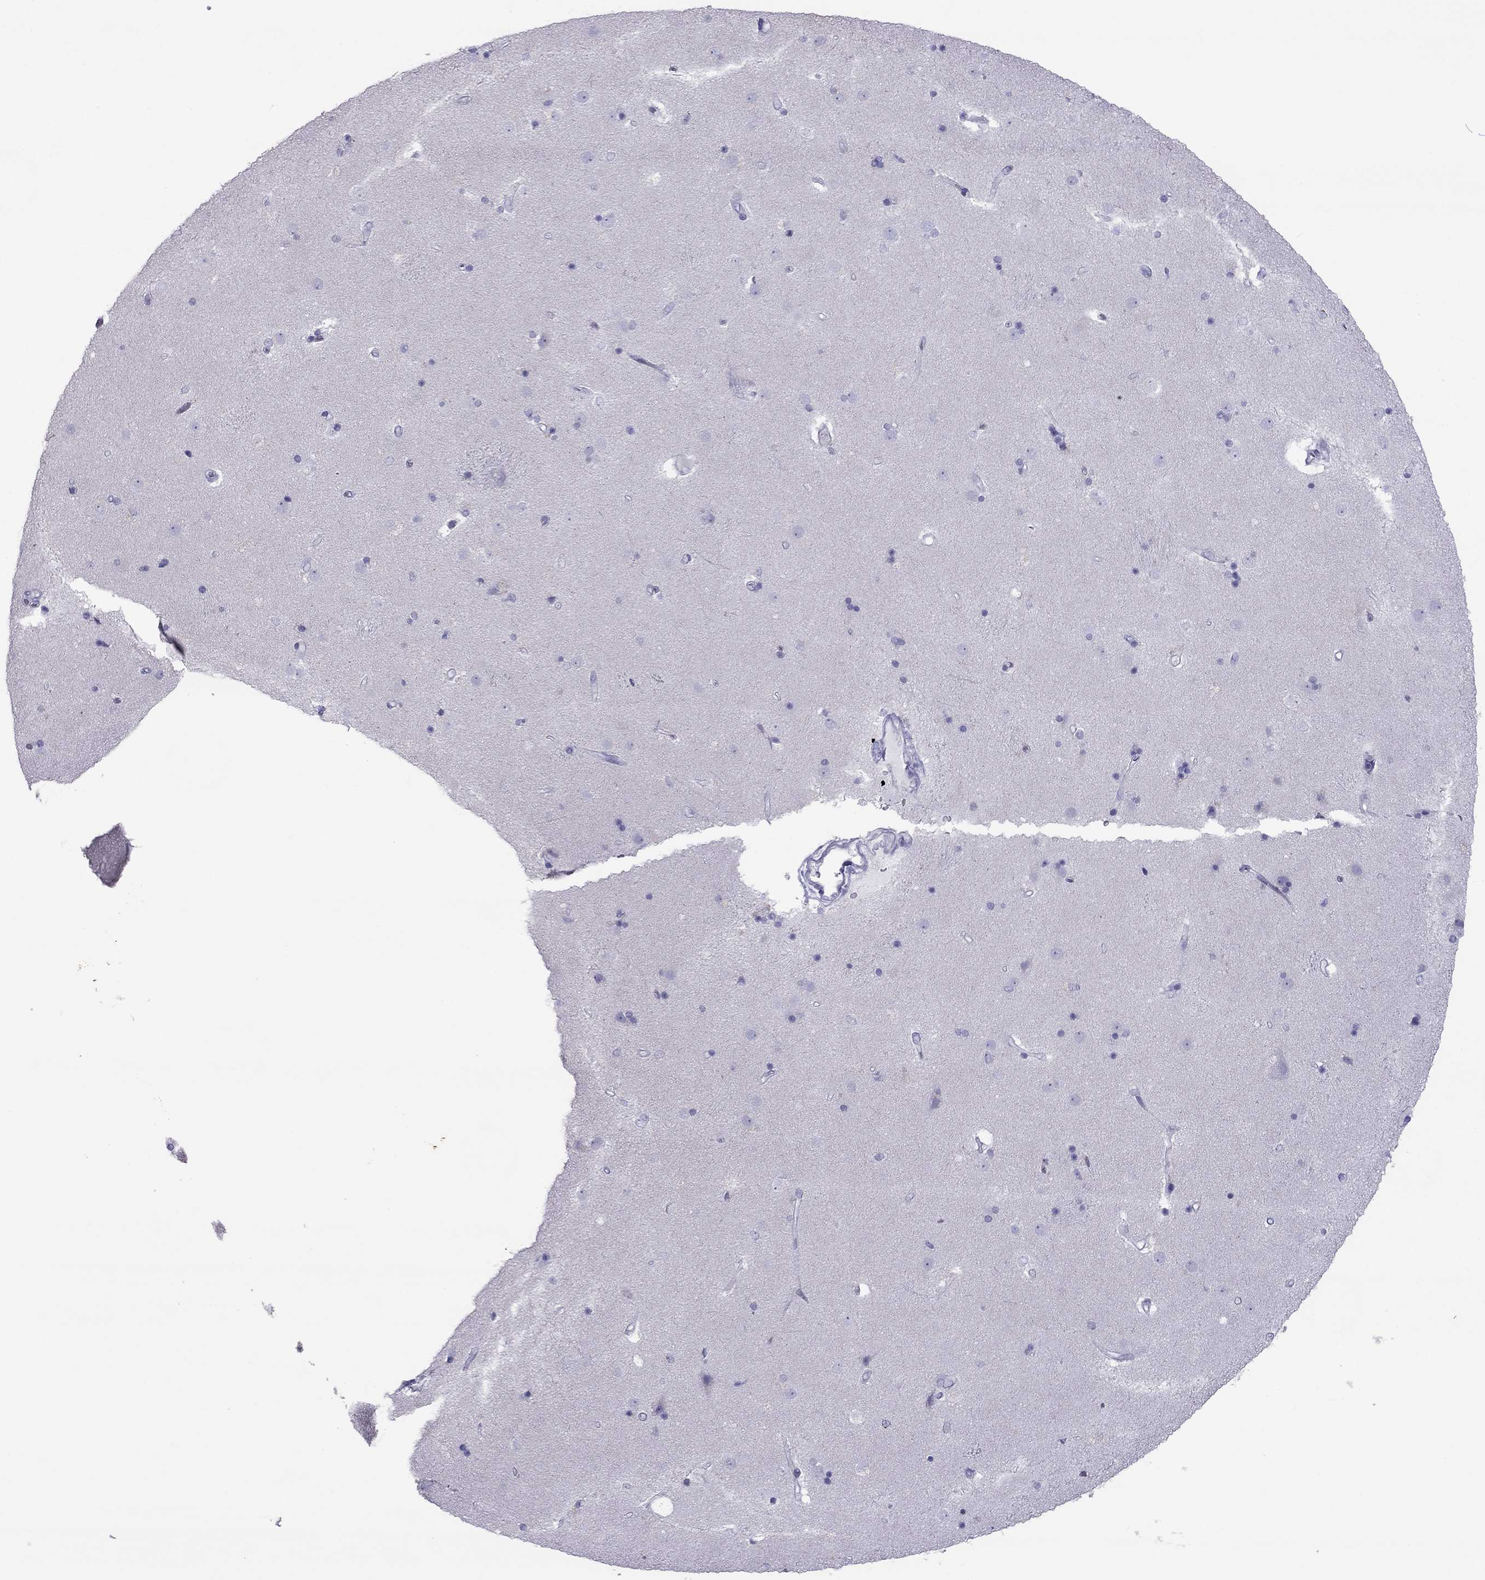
{"staining": {"intensity": "negative", "quantity": "none", "location": "none"}, "tissue": "caudate", "cell_type": "Glial cells", "image_type": "normal", "snomed": [{"axis": "morphology", "description": "Normal tissue, NOS"}, {"axis": "topography", "description": "Lateral ventricle wall"}], "caption": "Immunohistochemical staining of normal human caudate exhibits no significant expression in glial cells. (DAB immunohistochemistry (IHC) visualized using brightfield microscopy, high magnification).", "gene": "MAEL", "patient": {"sex": "female", "age": 71}}